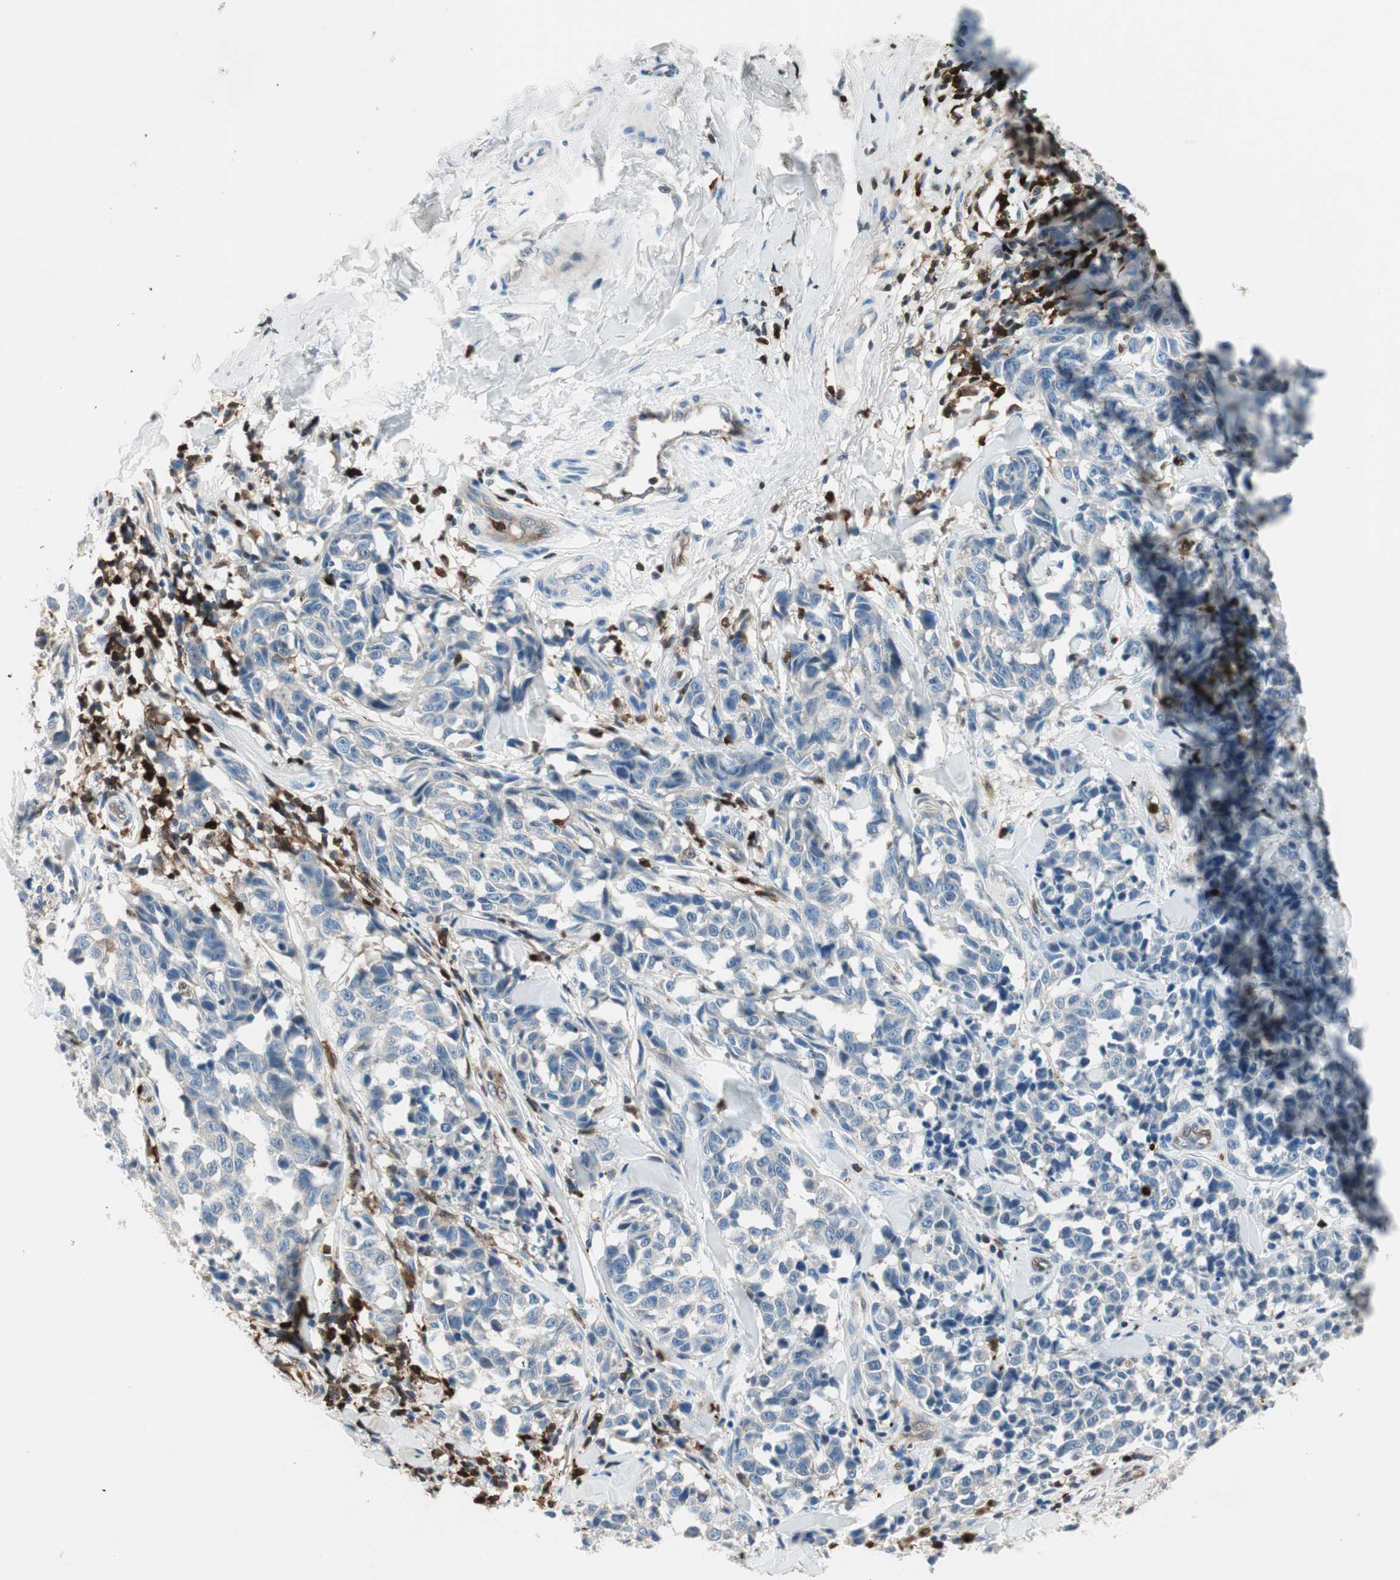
{"staining": {"intensity": "negative", "quantity": "none", "location": "none"}, "tissue": "melanoma", "cell_type": "Tumor cells", "image_type": "cancer", "snomed": [{"axis": "morphology", "description": "Malignant melanoma, NOS"}, {"axis": "topography", "description": "Skin"}], "caption": "High power microscopy micrograph of an IHC micrograph of malignant melanoma, revealing no significant staining in tumor cells.", "gene": "COTL1", "patient": {"sex": "female", "age": 64}}